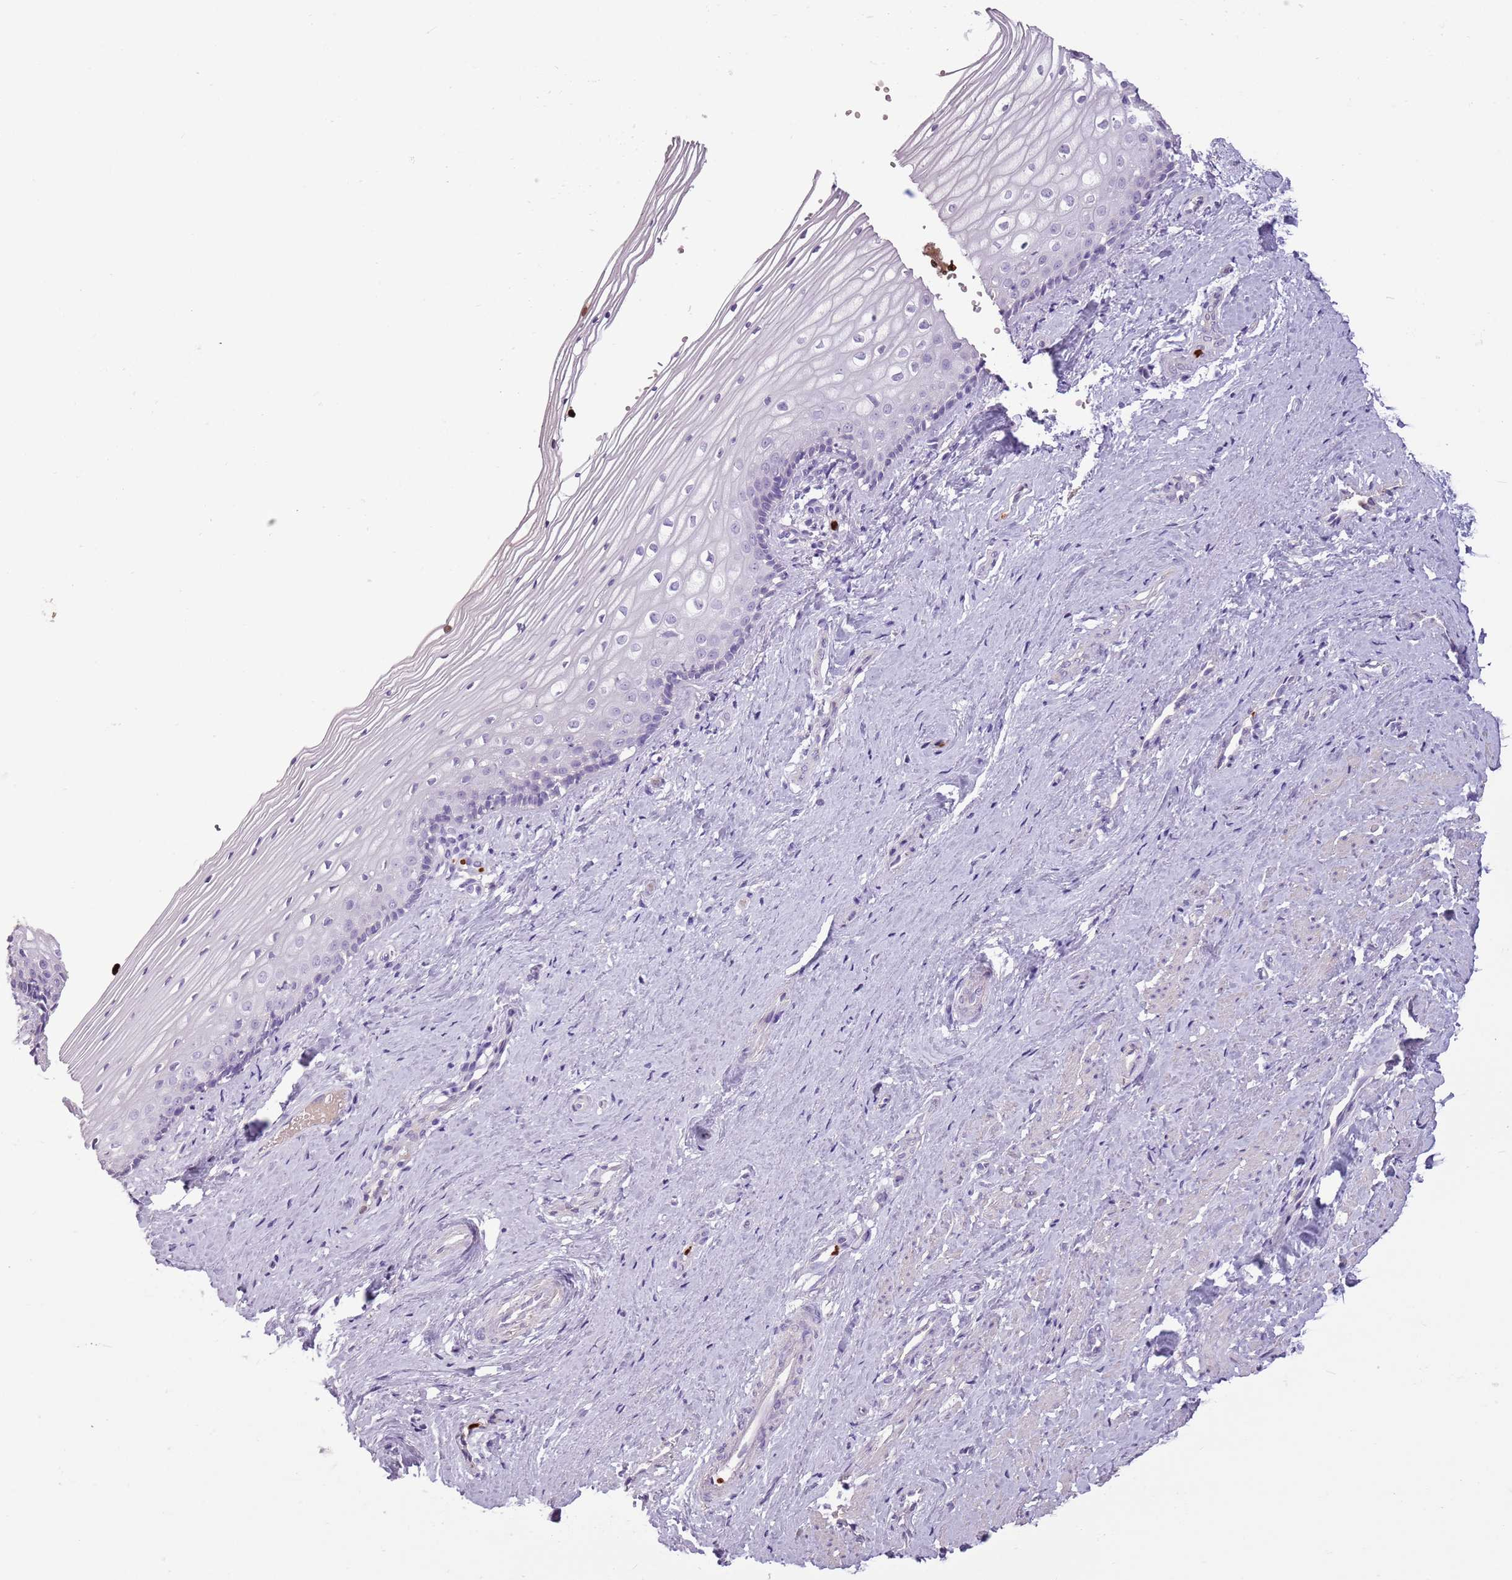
{"staining": {"intensity": "negative", "quantity": "none", "location": "none"}, "tissue": "vagina", "cell_type": "Squamous epithelial cells", "image_type": "normal", "snomed": [{"axis": "morphology", "description": "Normal tissue, NOS"}, {"axis": "topography", "description": "Vagina"}], "caption": "The image shows no staining of squamous epithelial cells in benign vagina.", "gene": "CELF6", "patient": {"sex": "female", "age": 46}}